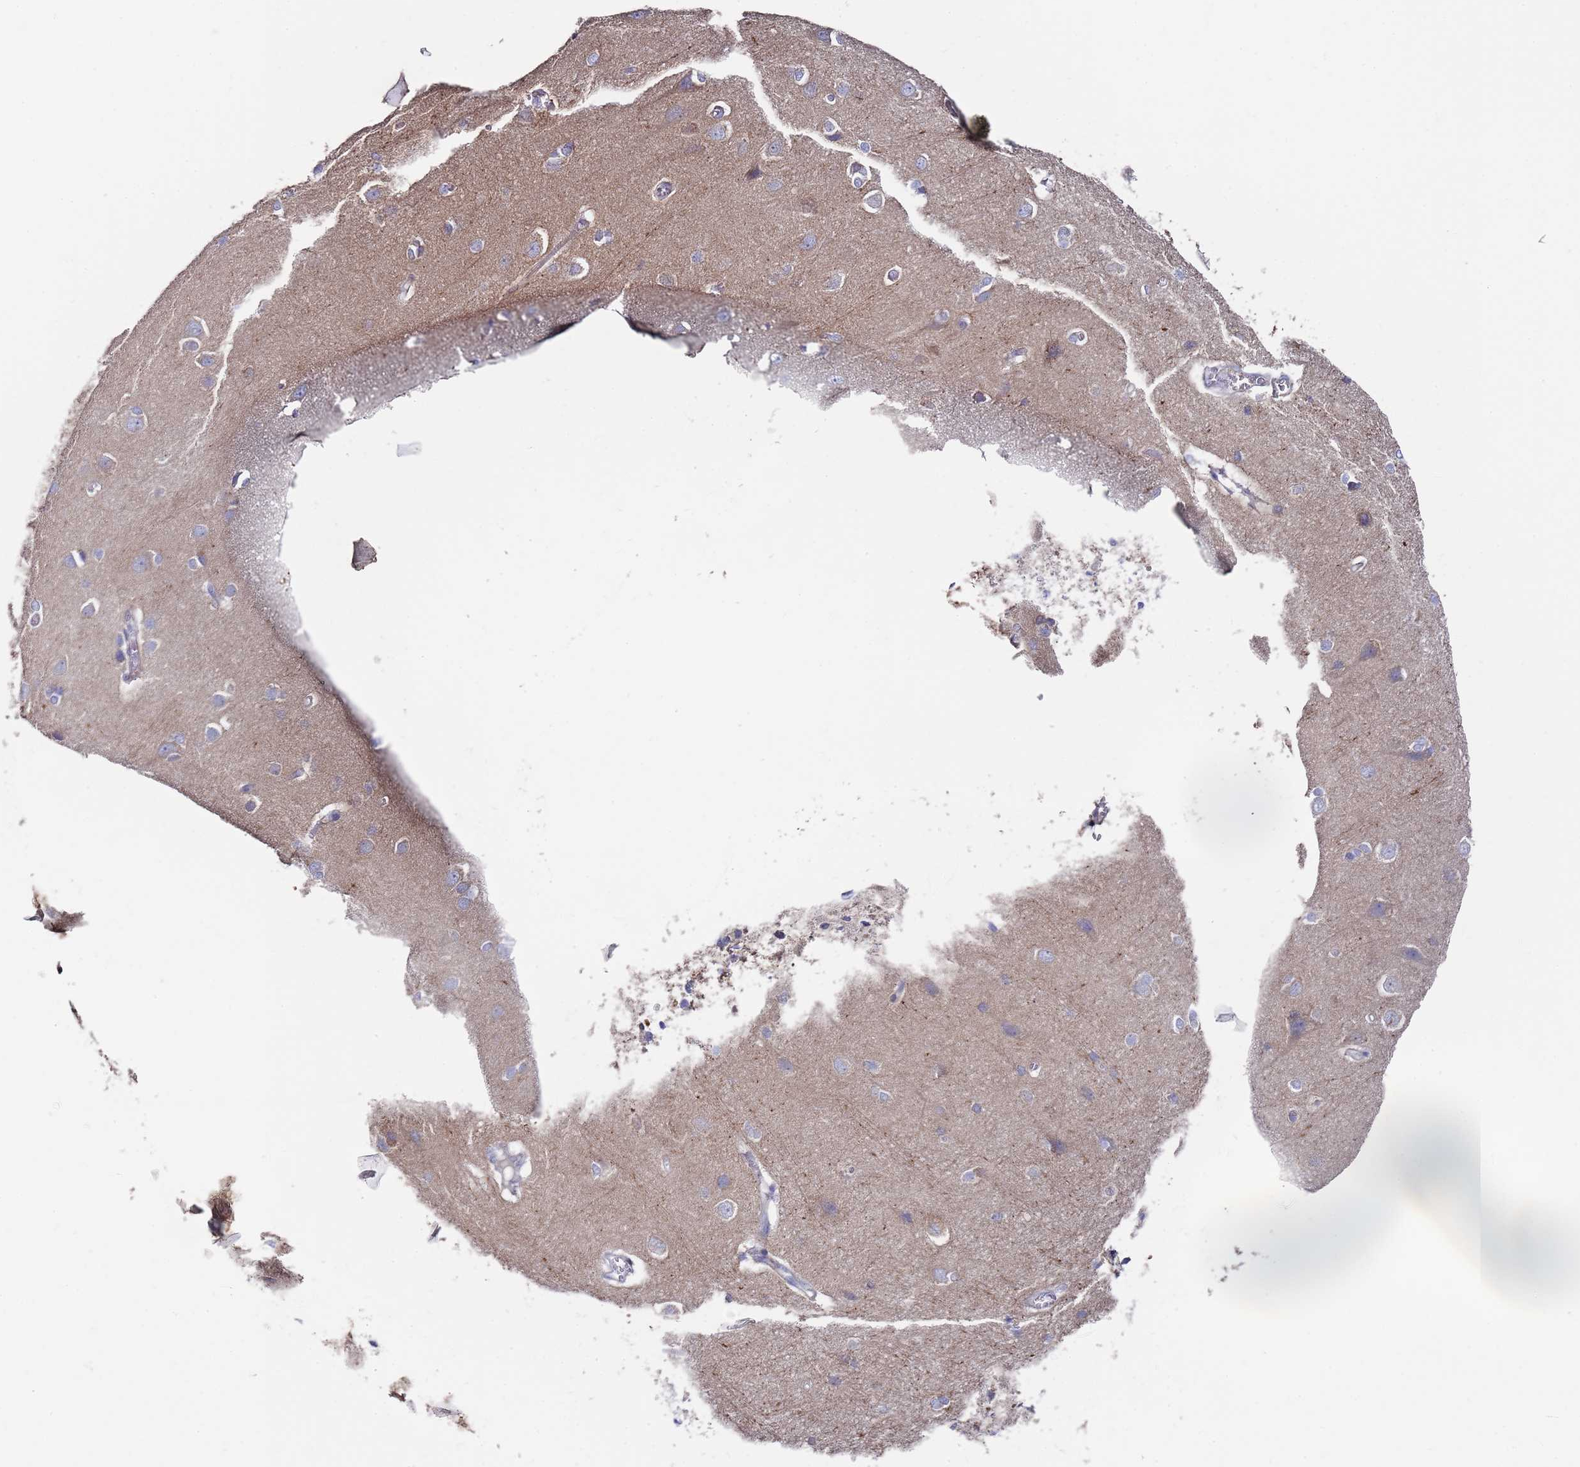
{"staining": {"intensity": "negative", "quantity": "none", "location": "none"}, "tissue": "cerebral cortex", "cell_type": "Endothelial cells", "image_type": "normal", "snomed": [{"axis": "morphology", "description": "Normal tissue, NOS"}, {"axis": "topography", "description": "Cerebral cortex"}], "caption": "This is an immunohistochemistry (IHC) photomicrograph of unremarkable cerebral cortex. There is no positivity in endothelial cells.", "gene": "SCAPER", "patient": {"sex": "male", "age": 37}}